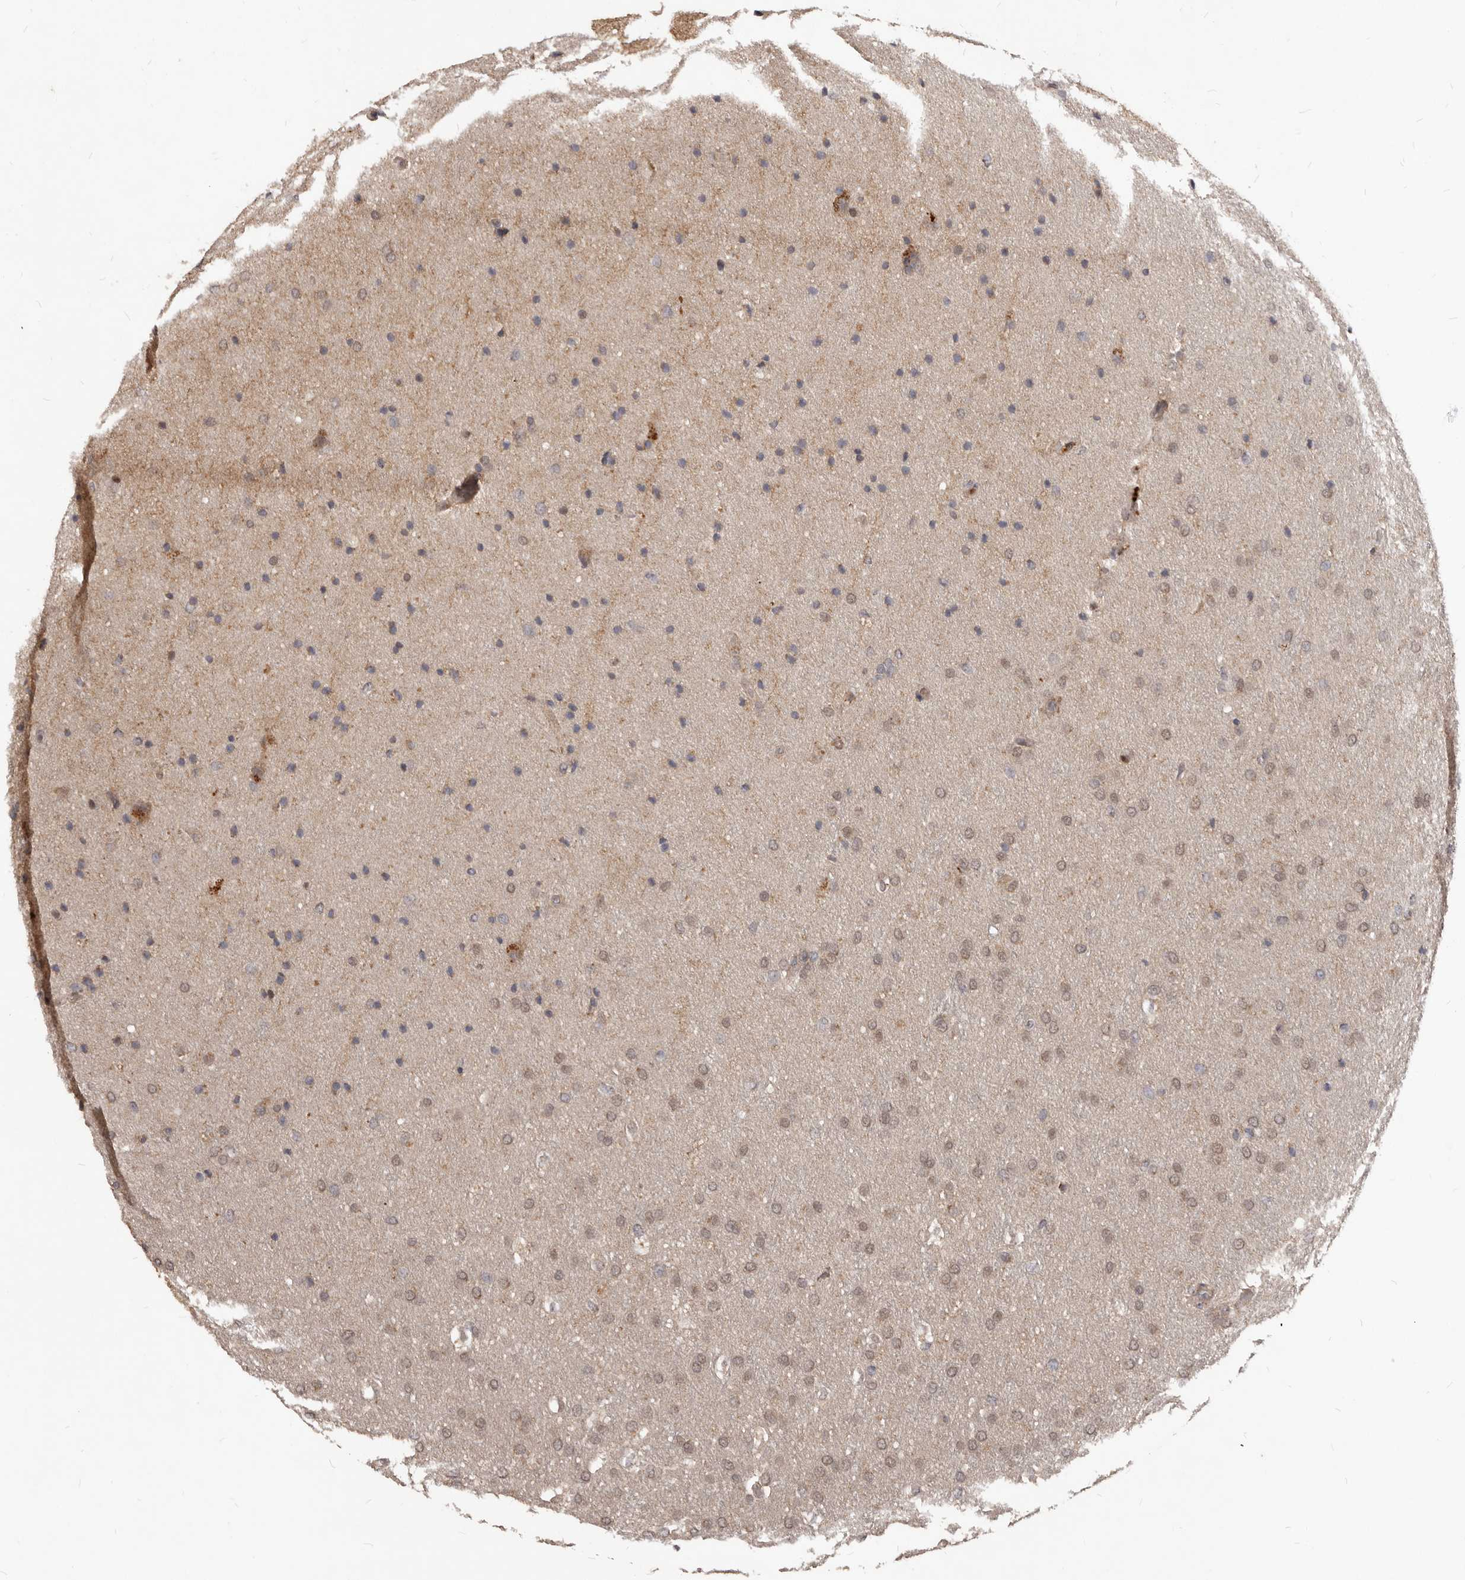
{"staining": {"intensity": "weak", "quantity": "25%-75%", "location": "cytoplasmic/membranous,nuclear"}, "tissue": "glioma", "cell_type": "Tumor cells", "image_type": "cancer", "snomed": [{"axis": "morphology", "description": "Glioma, malignant, Low grade"}, {"axis": "topography", "description": "Brain"}], "caption": "Tumor cells exhibit low levels of weak cytoplasmic/membranous and nuclear positivity in approximately 25%-75% of cells in glioma.", "gene": "GABPB2", "patient": {"sex": "female", "age": 37}}